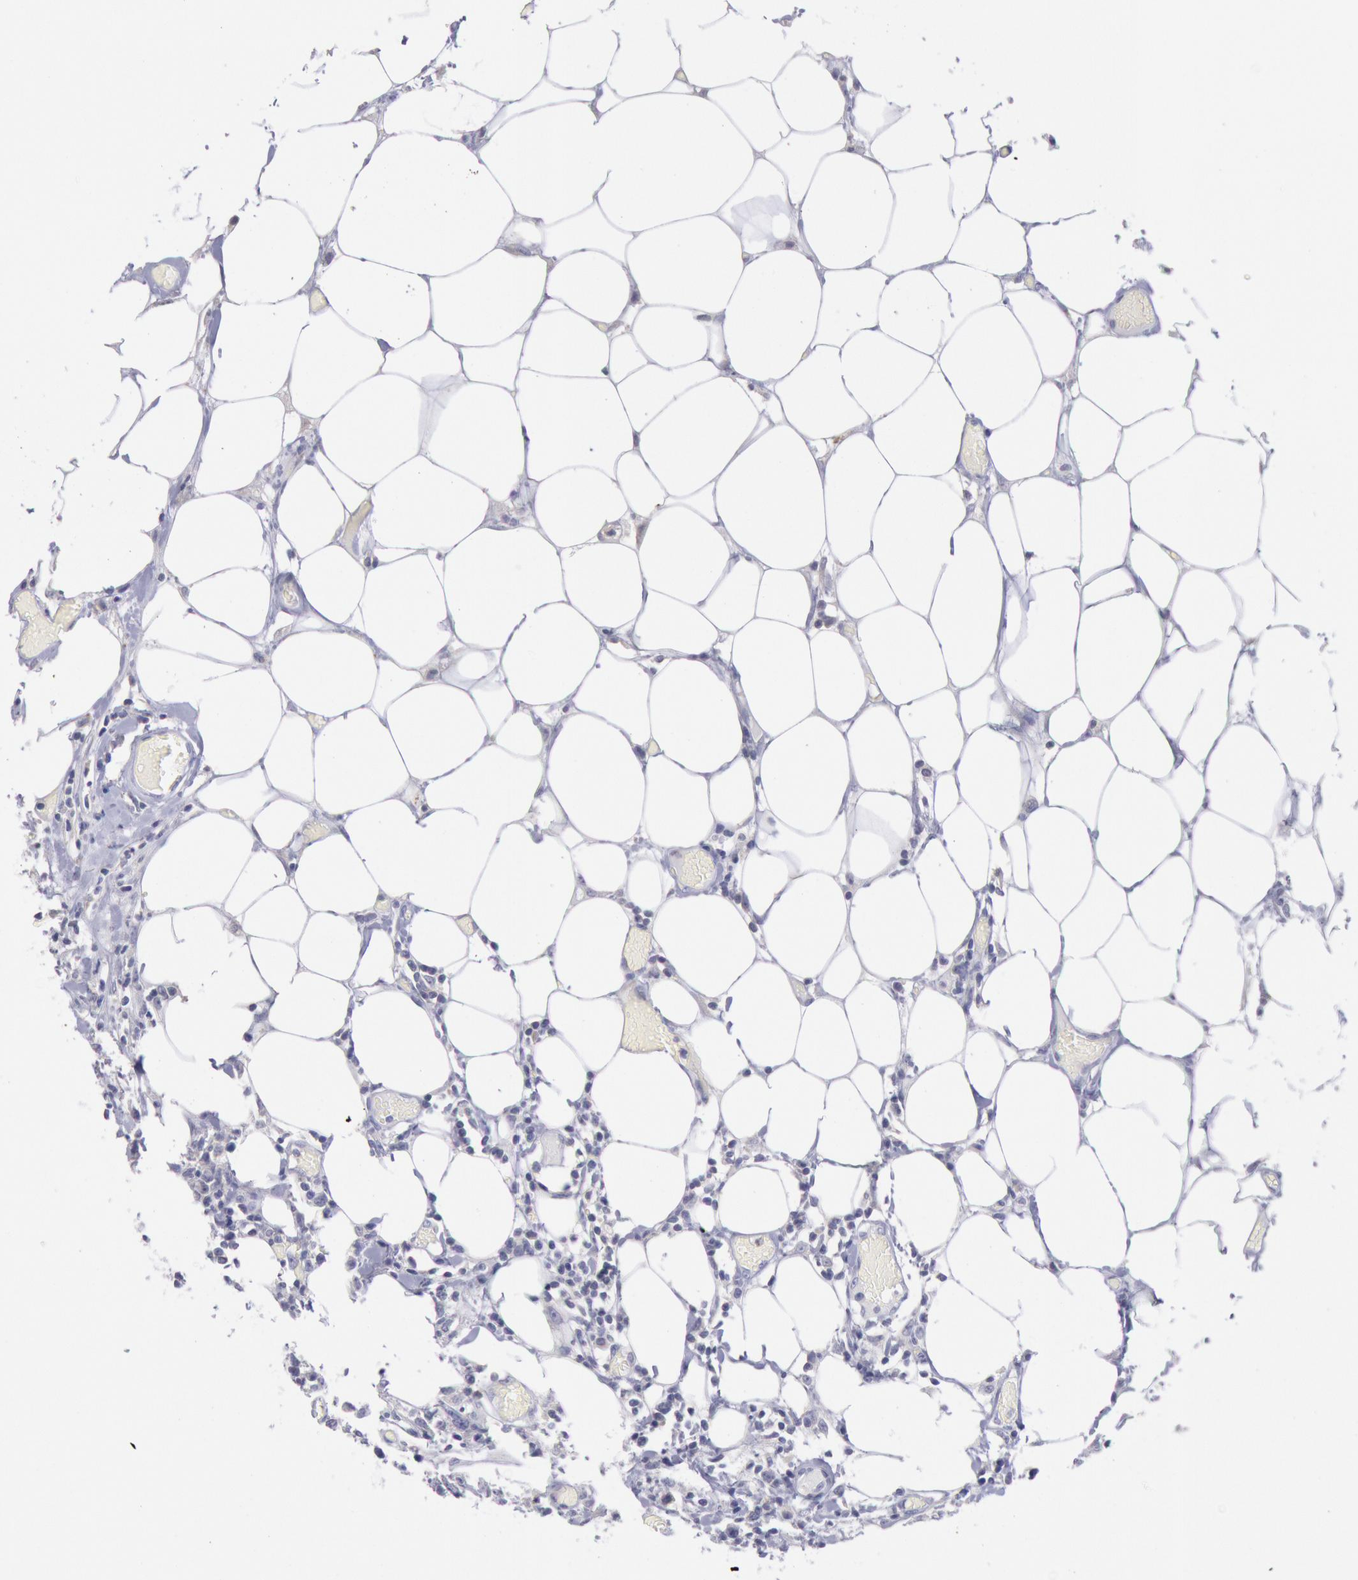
{"staining": {"intensity": "negative", "quantity": "none", "location": "none"}, "tissue": "lymphoma", "cell_type": "Tumor cells", "image_type": "cancer", "snomed": [{"axis": "morphology", "description": "Malignant lymphoma, non-Hodgkin's type, High grade"}, {"axis": "topography", "description": "Colon"}], "caption": "Tumor cells show no significant protein staining in malignant lymphoma, non-Hodgkin's type (high-grade).", "gene": "GAL3ST1", "patient": {"sex": "male", "age": 82}}